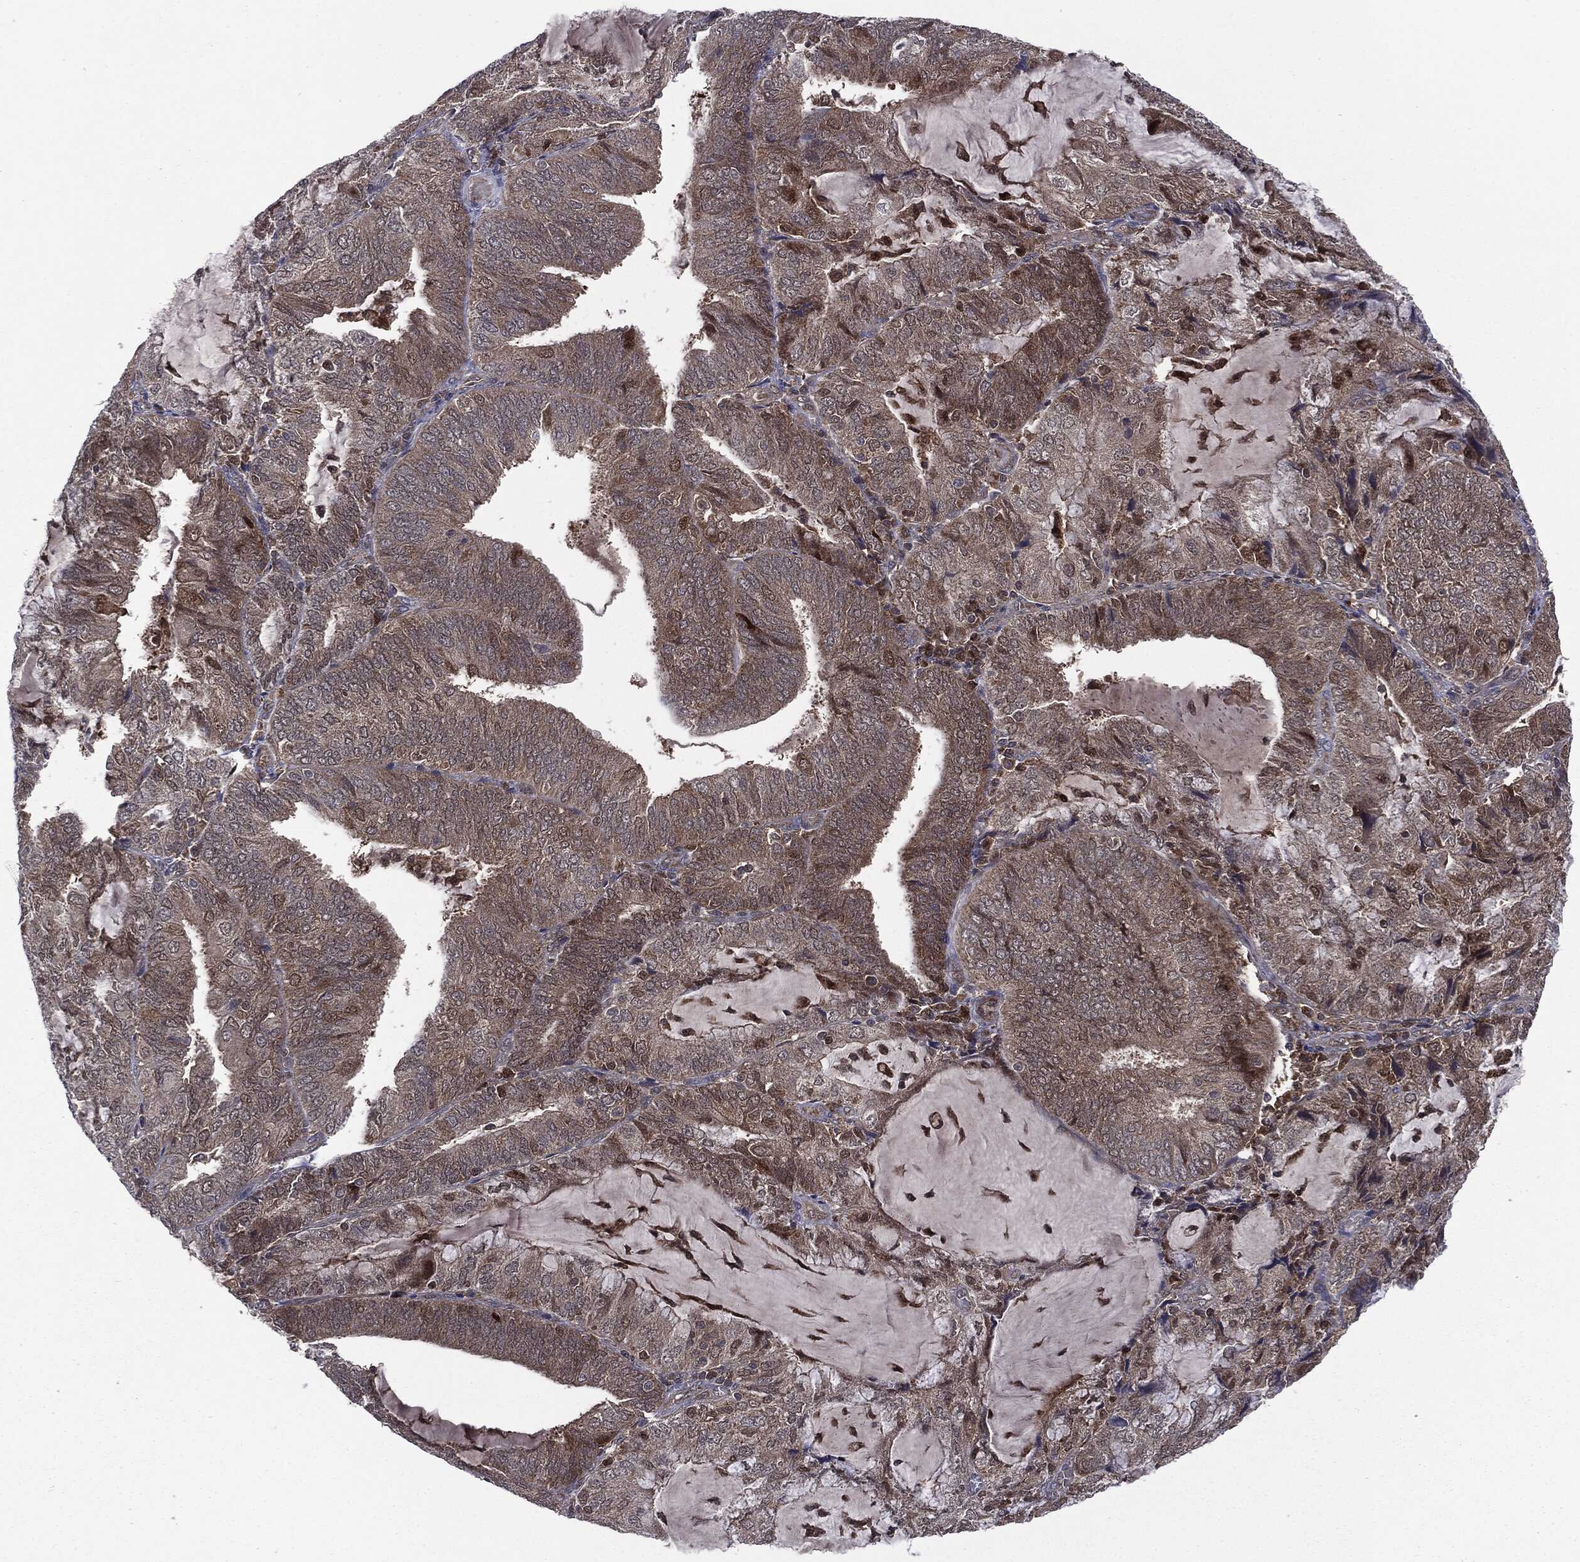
{"staining": {"intensity": "weak", "quantity": "<25%", "location": "cytoplasmic/membranous,nuclear"}, "tissue": "endometrial cancer", "cell_type": "Tumor cells", "image_type": "cancer", "snomed": [{"axis": "morphology", "description": "Adenocarcinoma, NOS"}, {"axis": "topography", "description": "Endometrium"}], "caption": "Histopathology image shows no protein expression in tumor cells of endometrial cancer (adenocarcinoma) tissue.", "gene": "PTPA", "patient": {"sex": "female", "age": 81}}